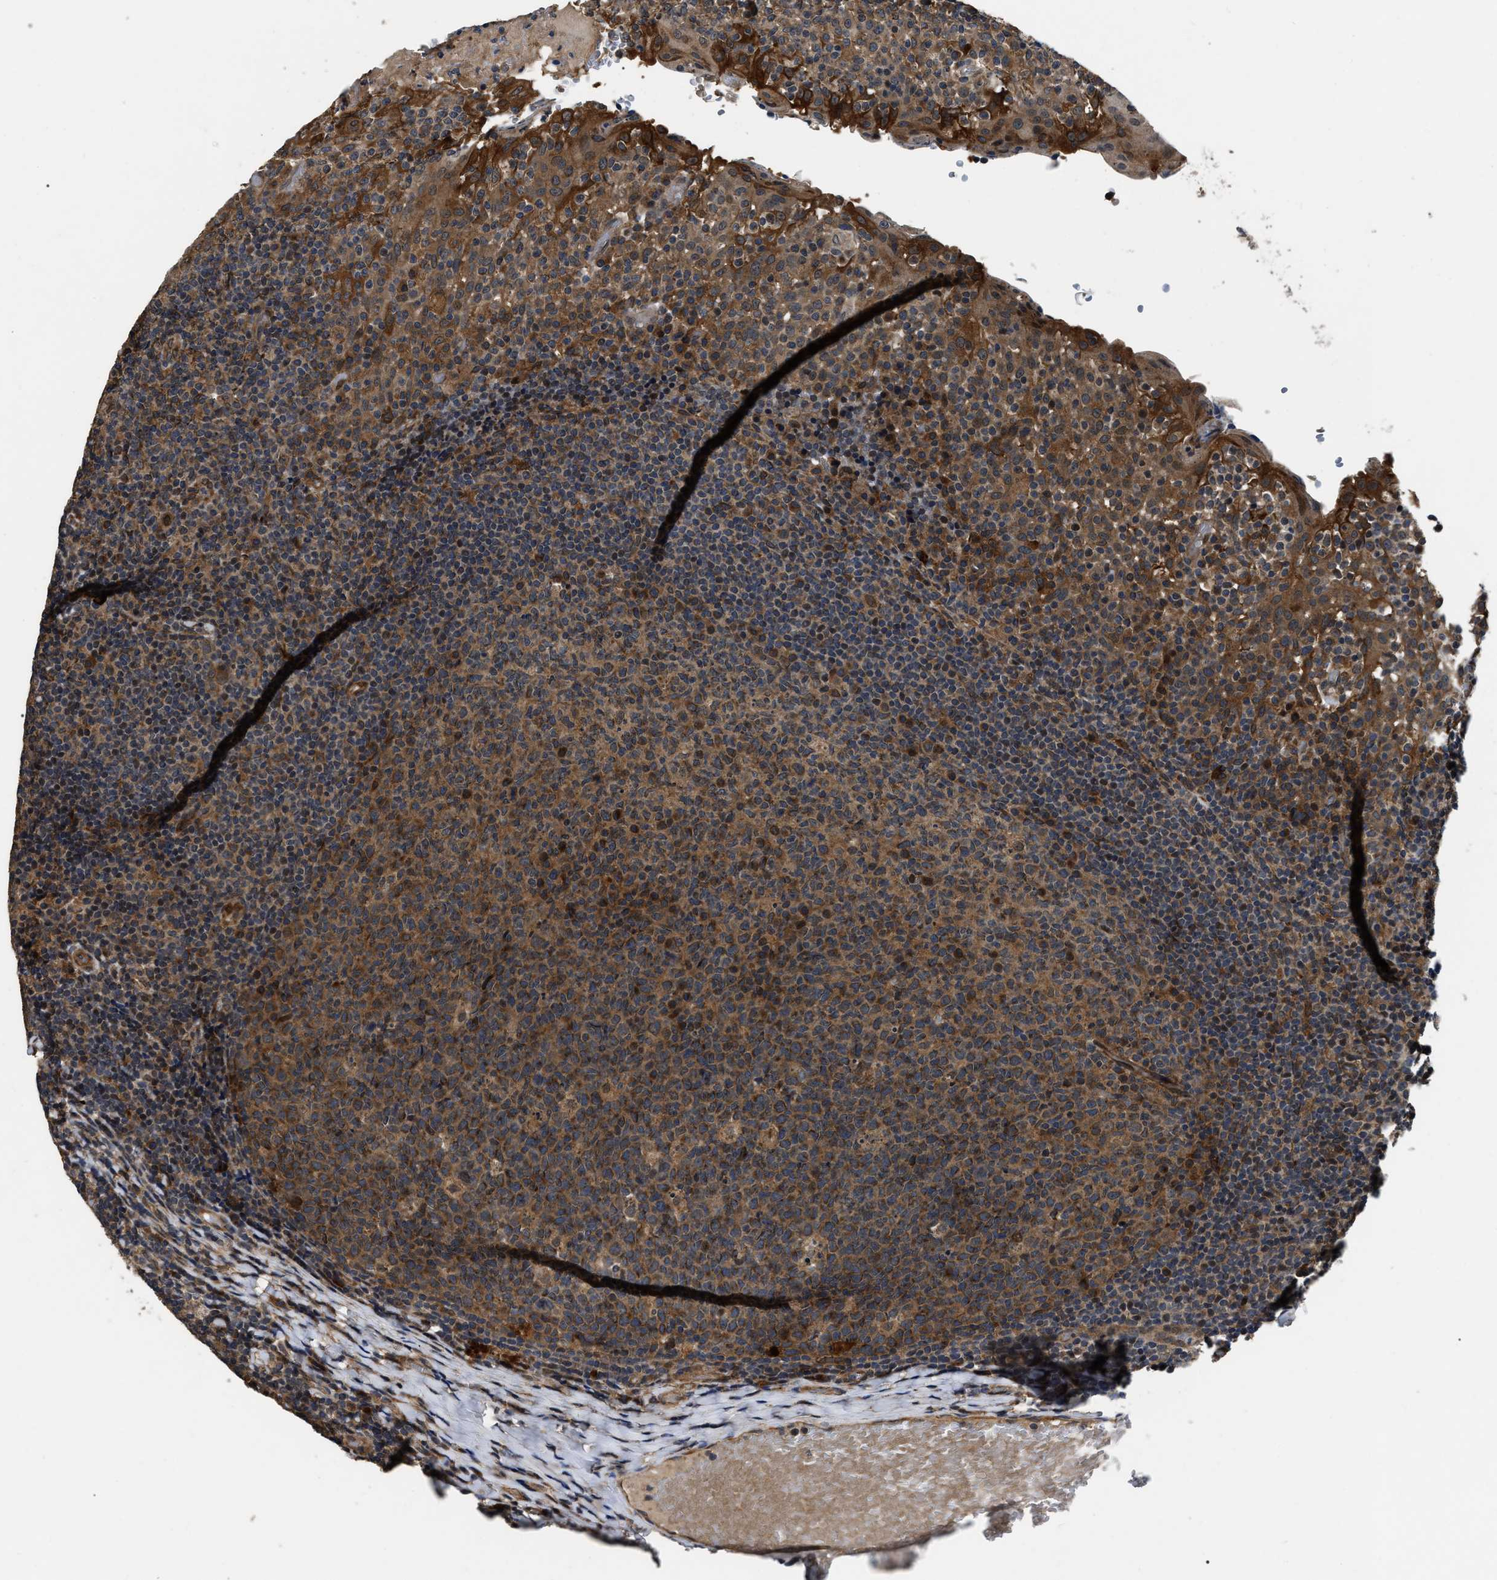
{"staining": {"intensity": "strong", "quantity": ">75%", "location": "cytoplasmic/membranous"}, "tissue": "tonsil", "cell_type": "Germinal center cells", "image_type": "normal", "snomed": [{"axis": "morphology", "description": "Normal tissue, NOS"}, {"axis": "topography", "description": "Tonsil"}], "caption": "Protein analysis of benign tonsil shows strong cytoplasmic/membranous expression in about >75% of germinal center cells.", "gene": "PPWD1", "patient": {"sex": "female", "age": 19}}